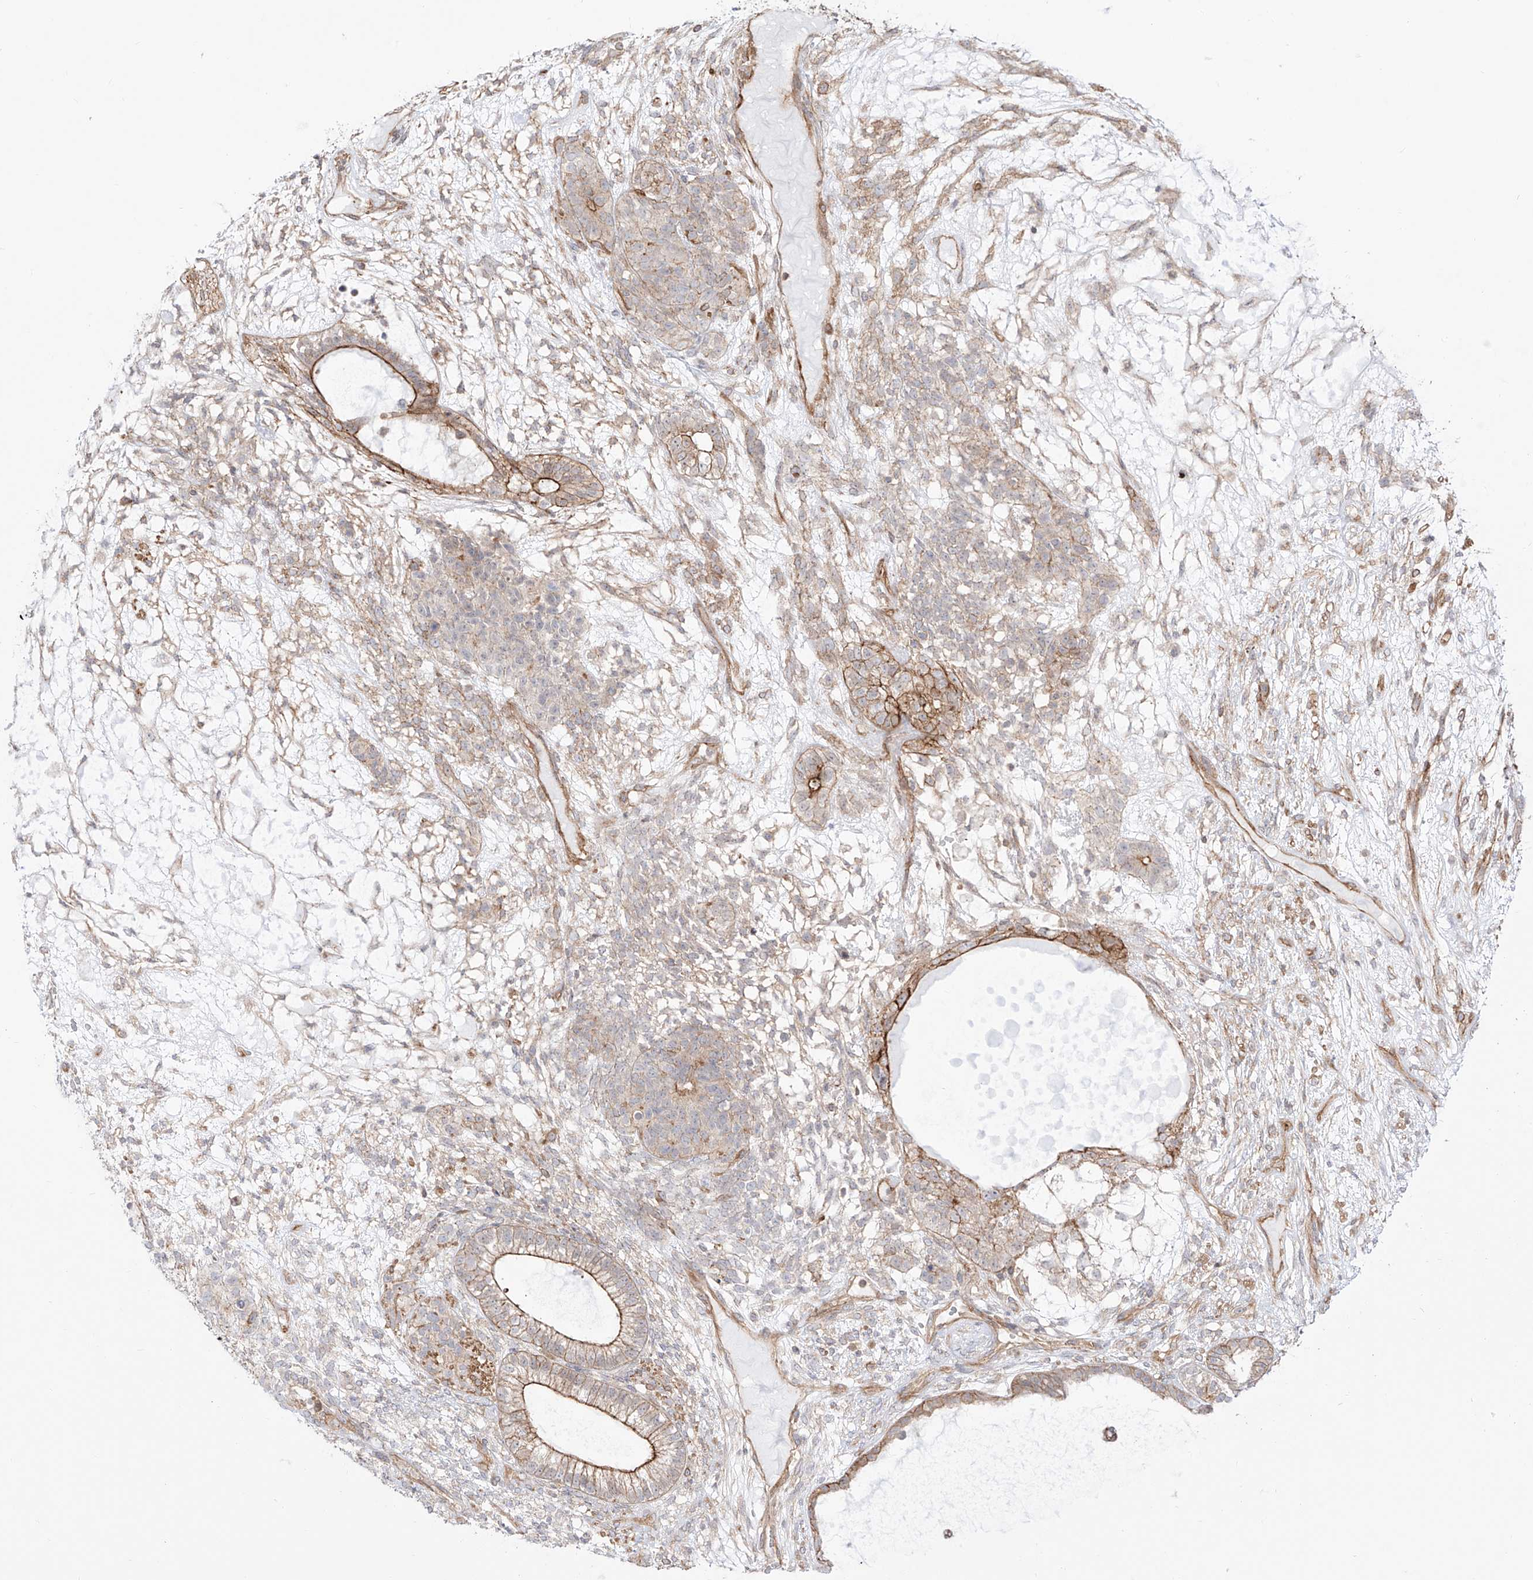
{"staining": {"intensity": "moderate", "quantity": "25%-75%", "location": "cytoplasmic/membranous"}, "tissue": "testis cancer", "cell_type": "Tumor cells", "image_type": "cancer", "snomed": [{"axis": "morphology", "description": "Seminoma, NOS"}, {"axis": "morphology", "description": "Carcinoma, Embryonal, NOS"}, {"axis": "topography", "description": "Testis"}], "caption": "DAB (3,3'-diaminobenzidine) immunohistochemical staining of testis seminoma reveals moderate cytoplasmic/membranous protein staining in approximately 25%-75% of tumor cells.", "gene": "ZNF180", "patient": {"sex": "male", "age": 28}}